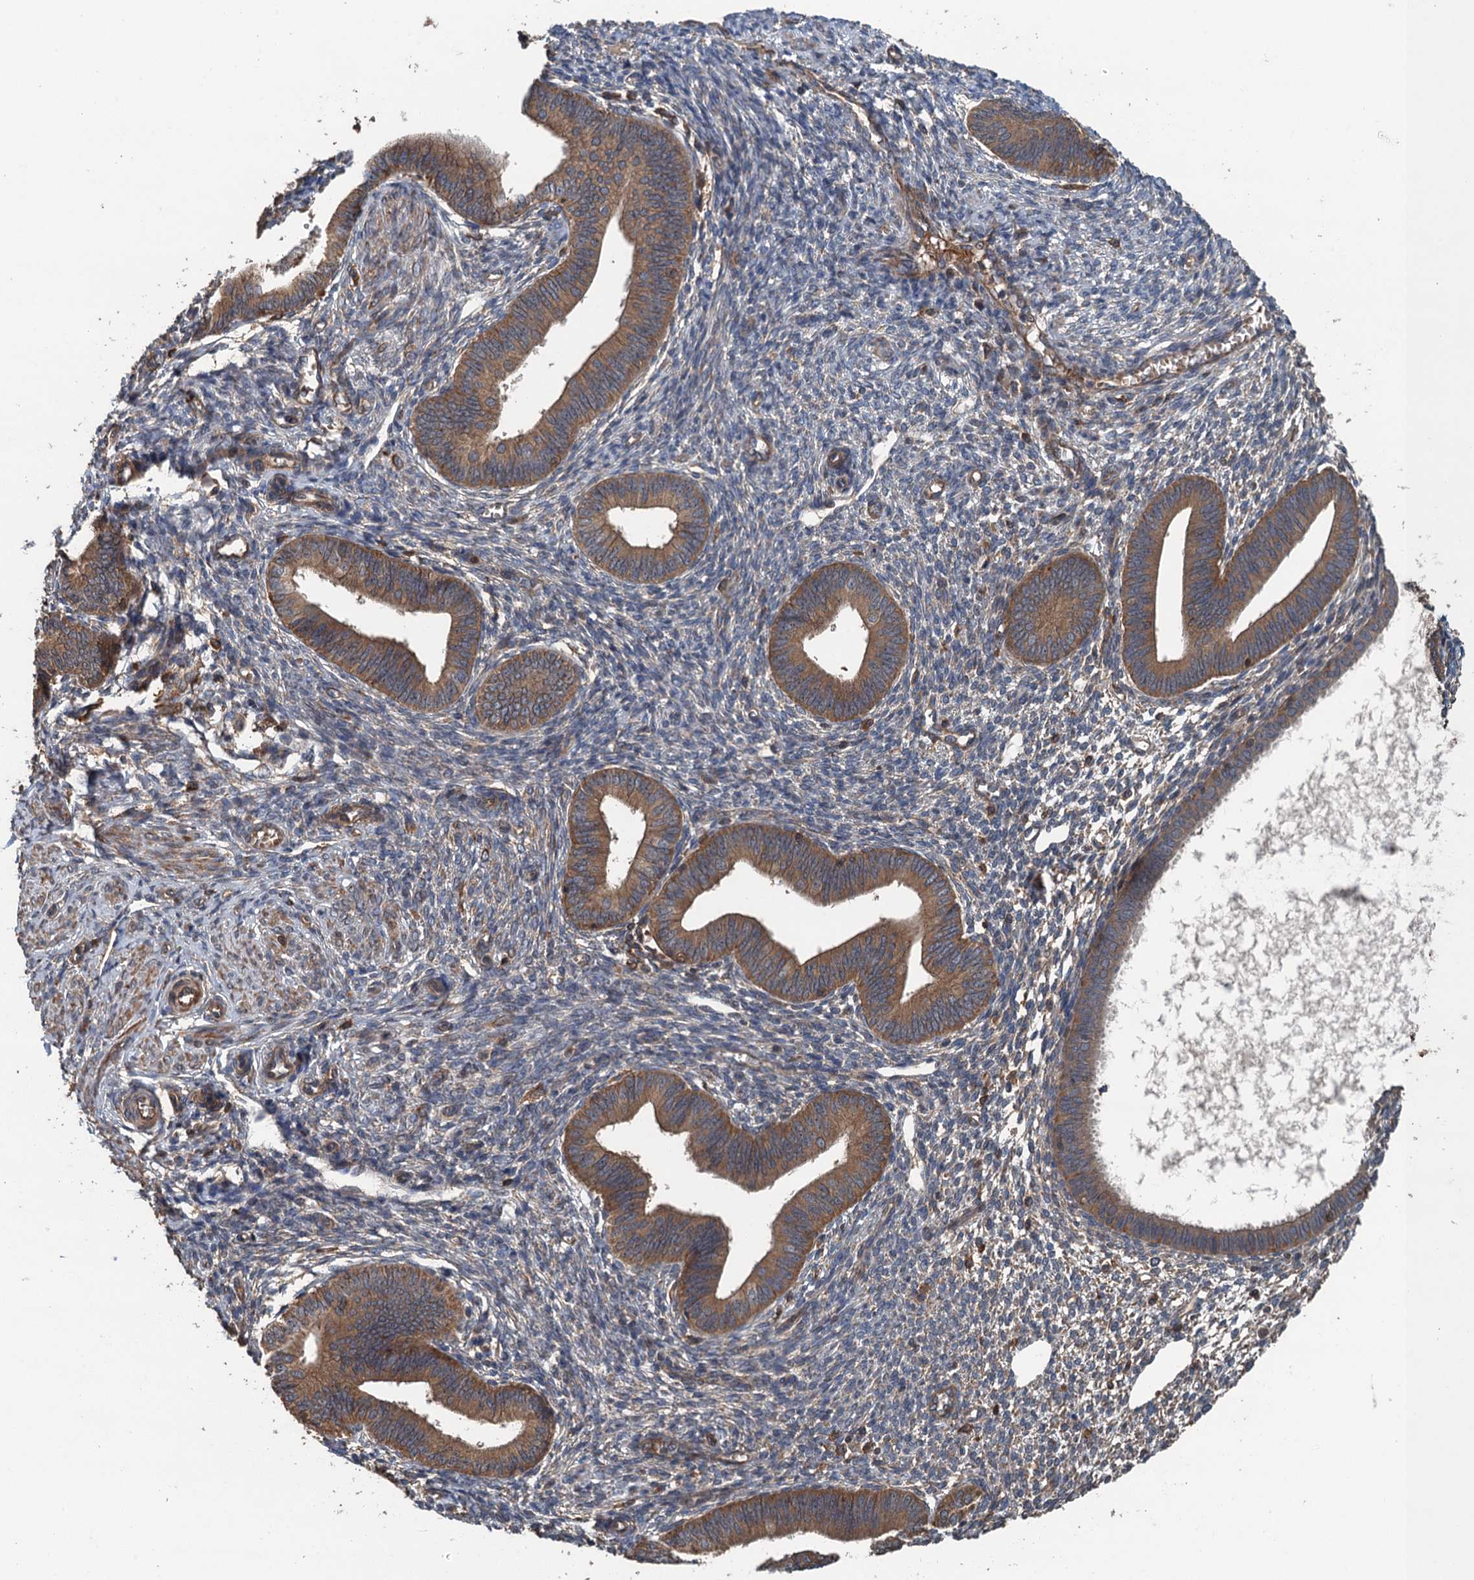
{"staining": {"intensity": "weak", "quantity": "<25%", "location": "cytoplasmic/membranous"}, "tissue": "endometrium", "cell_type": "Cells in endometrial stroma", "image_type": "normal", "snomed": [{"axis": "morphology", "description": "Normal tissue, NOS"}, {"axis": "topography", "description": "Endometrium"}], "caption": "Immunohistochemical staining of unremarkable endometrium exhibits no significant positivity in cells in endometrial stroma.", "gene": "BORCS5", "patient": {"sex": "female", "age": 46}}